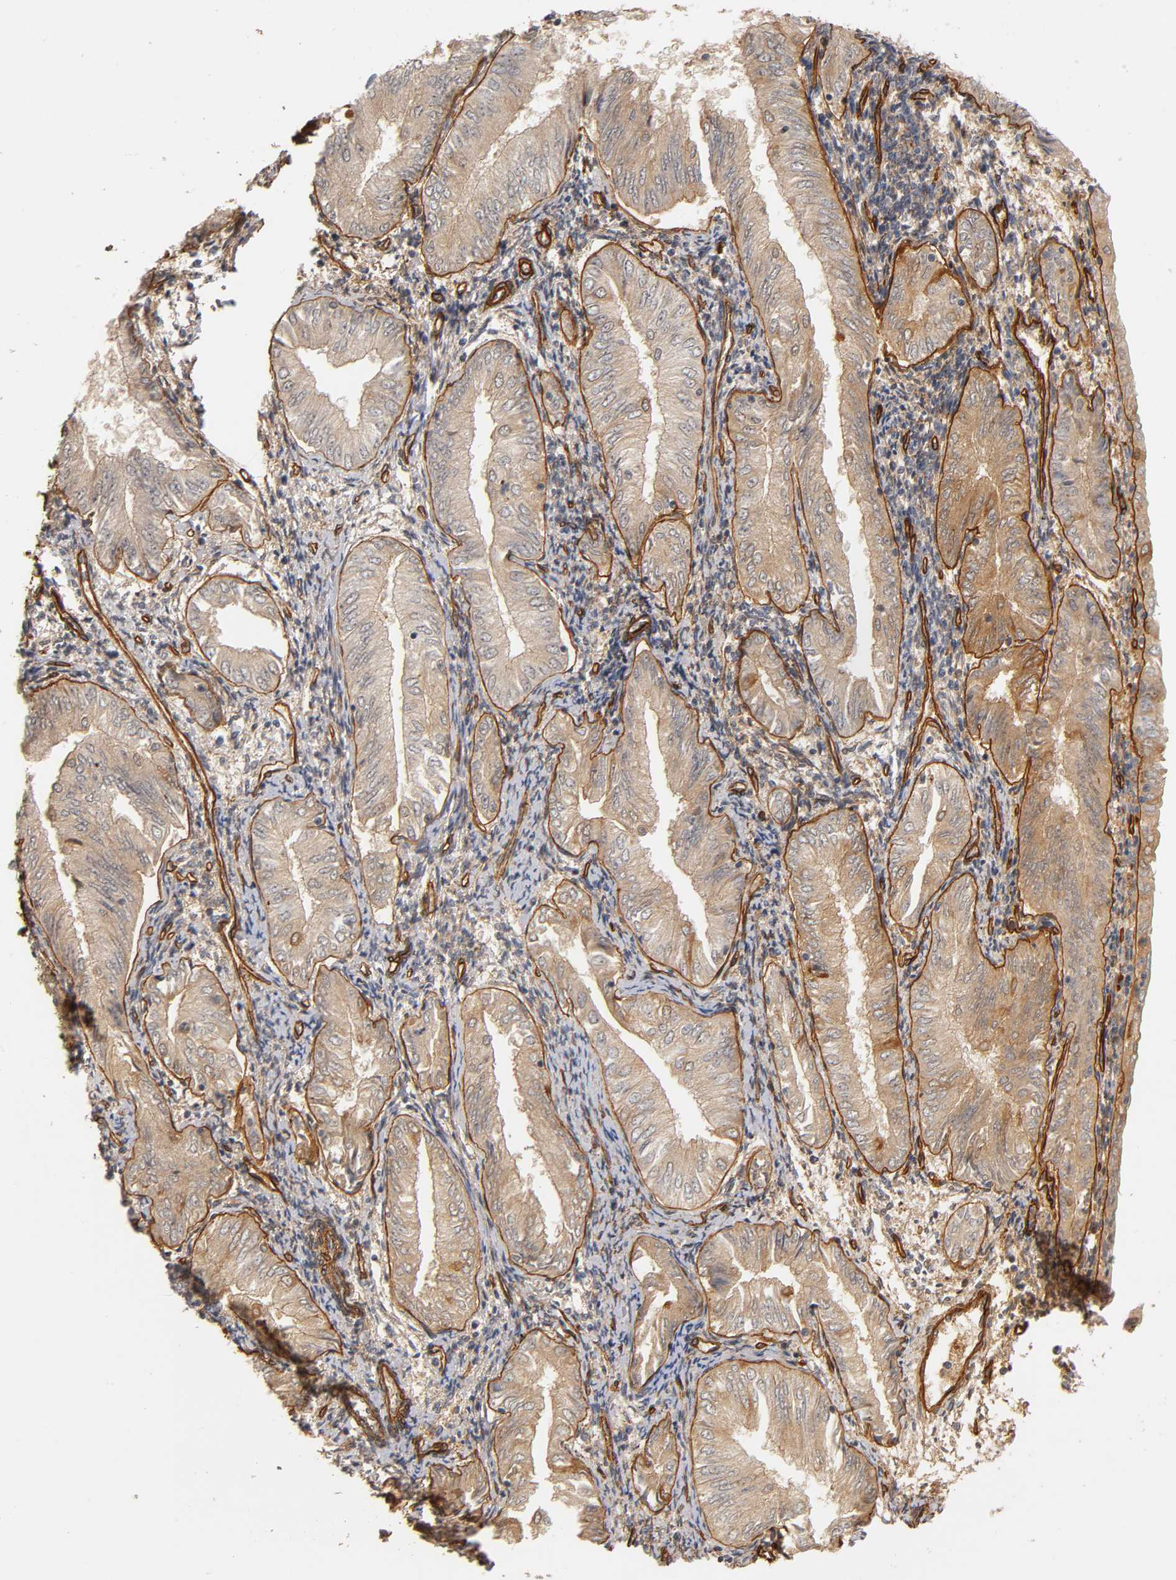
{"staining": {"intensity": "moderate", "quantity": "25%-75%", "location": "cytoplasmic/membranous"}, "tissue": "endometrial cancer", "cell_type": "Tumor cells", "image_type": "cancer", "snomed": [{"axis": "morphology", "description": "Adenocarcinoma, NOS"}, {"axis": "topography", "description": "Endometrium"}], "caption": "Moderate cytoplasmic/membranous positivity for a protein is seen in approximately 25%-75% of tumor cells of adenocarcinoma (endometrial) using immunohistochemistry (IHC).", "gene": "LAMB1", "patient": {"sex": "female", "age": 53}}